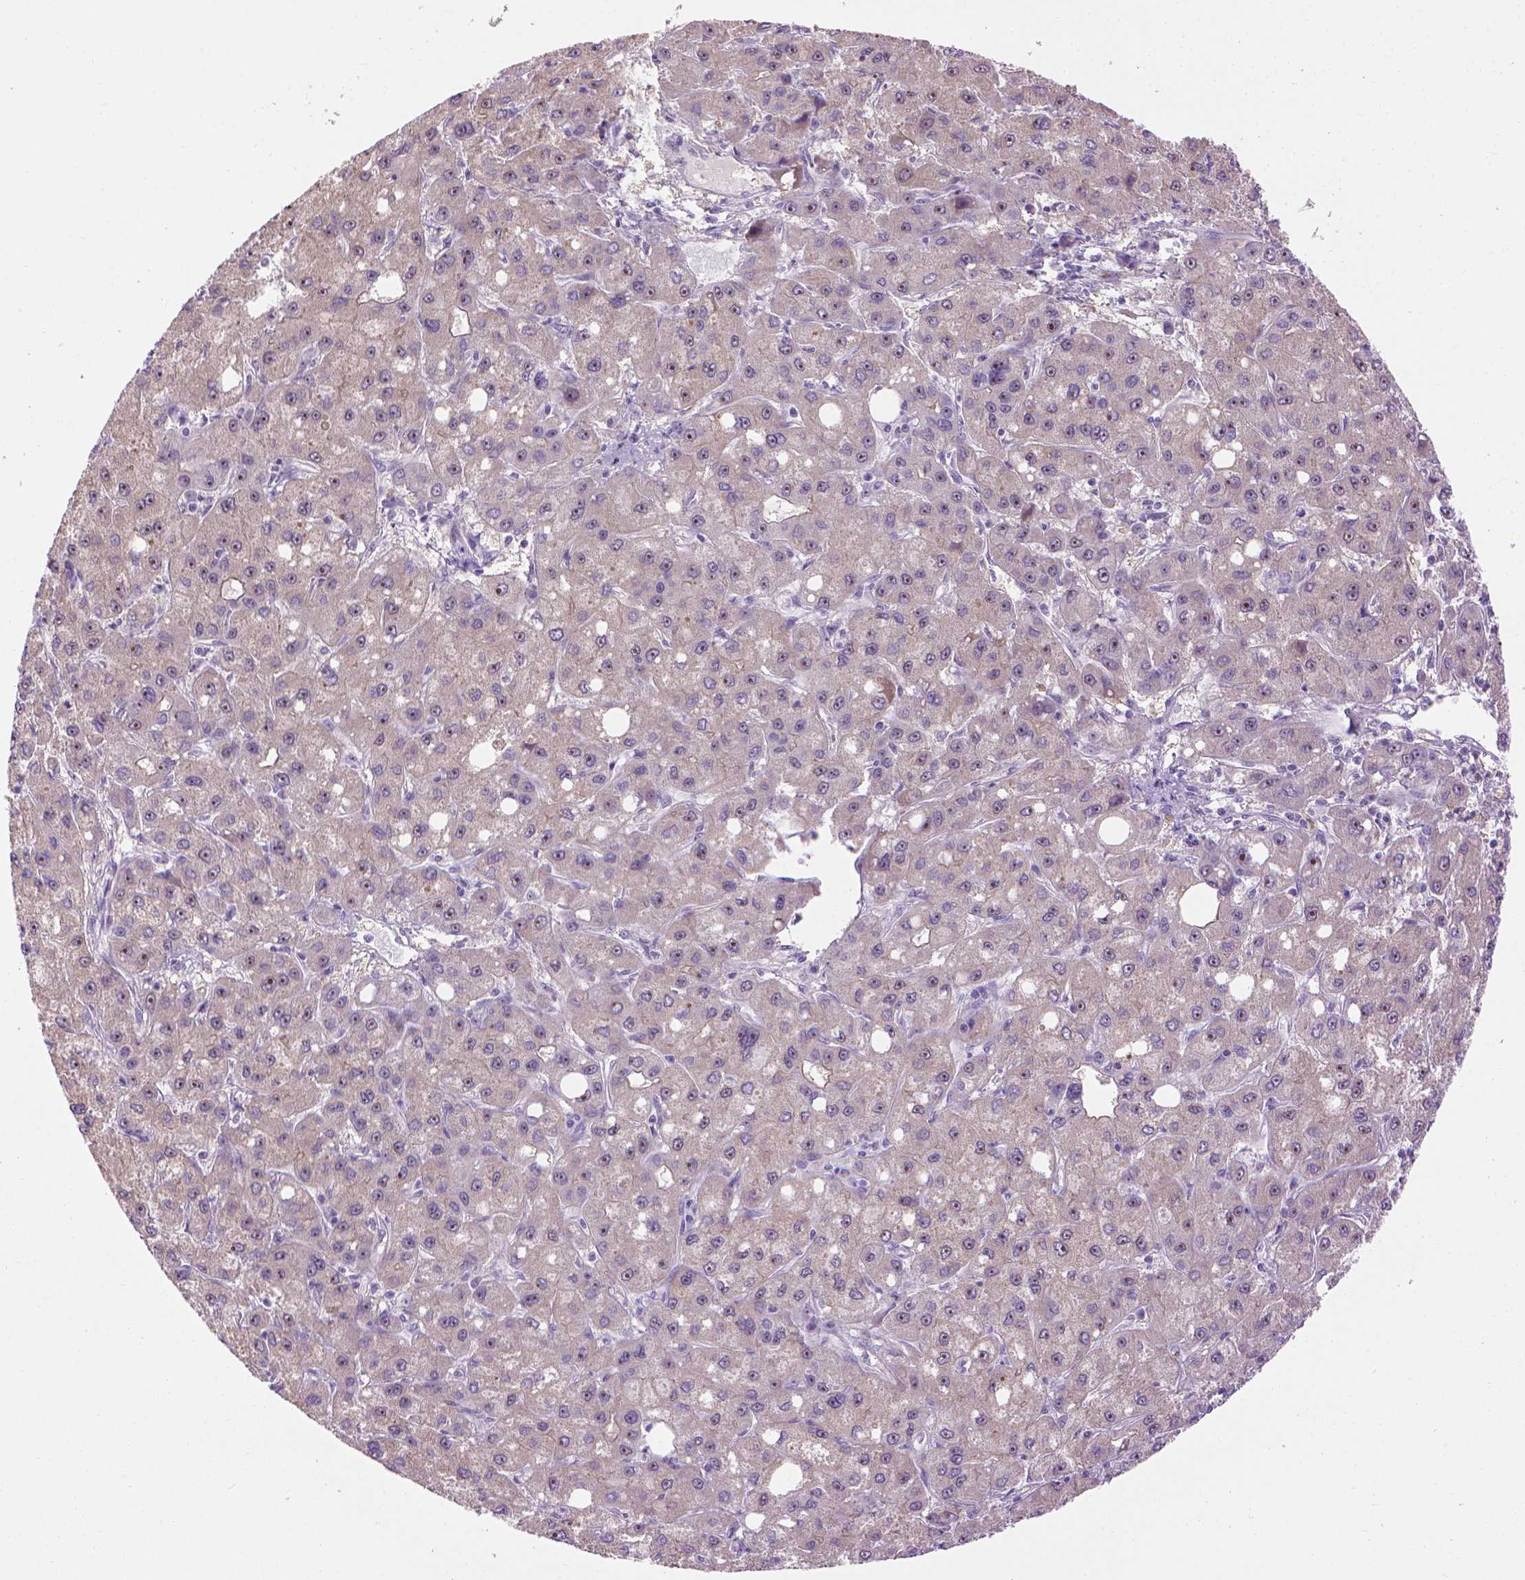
{"staining": {"intensity": "negative", "quantity": "none", "location": "none"}, "tissue": "liver cancer", "cell_type": "Tumor cells", "image_type": "cancer", "snomed": [{"axis": "morphology", "description": "Carcinoma, Hepatocellular, NOS"}, {"axis": "topography", "description": "Liver"}], "caption": "High magnification brightfield microscopy of liver cancer stained with DAB (3,3'-diaminobenzidine) (brown) and counterstained with hematoxylin (blue): tumor cells show no significant staining.", "gene": "UTP4", "patient": {"sex": "male", "age": 73}}